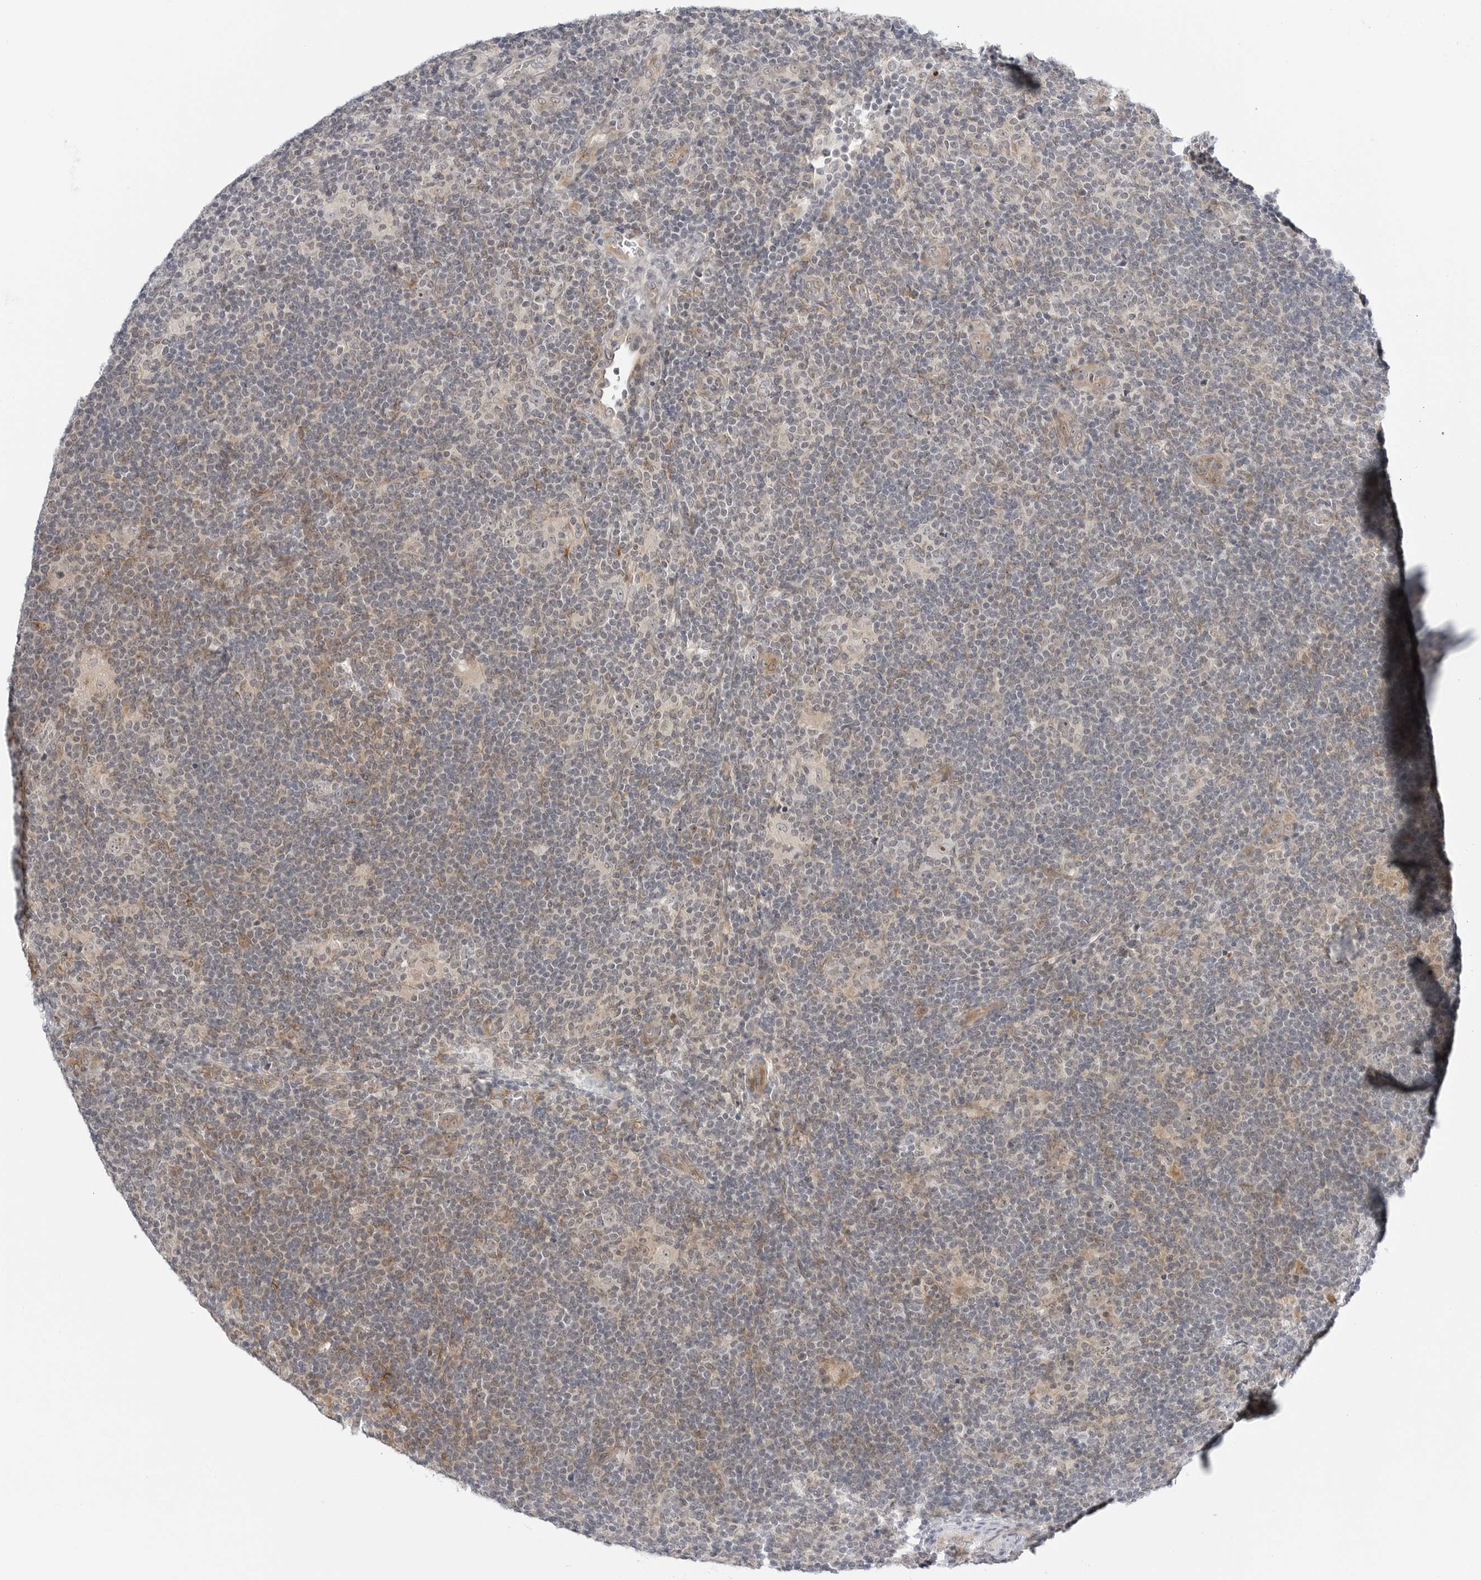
{"staining": {"intensity": "negative", "quantity": "none", "location": "none"}, "tissue": "lymphoma", "cell_type": "Tumor cells", "image_type": "cancer", "snomed": [{"axis": "morphology", "description": "Hodgkin's disease, NOS"}, {"axis": "topography", "description": "Lymph node"}], "caption": "Tumor cells show no significant protein staining in lymphoma.", "gene": "MAP2K5", "patient": {"sex": "female", "age": 57}}